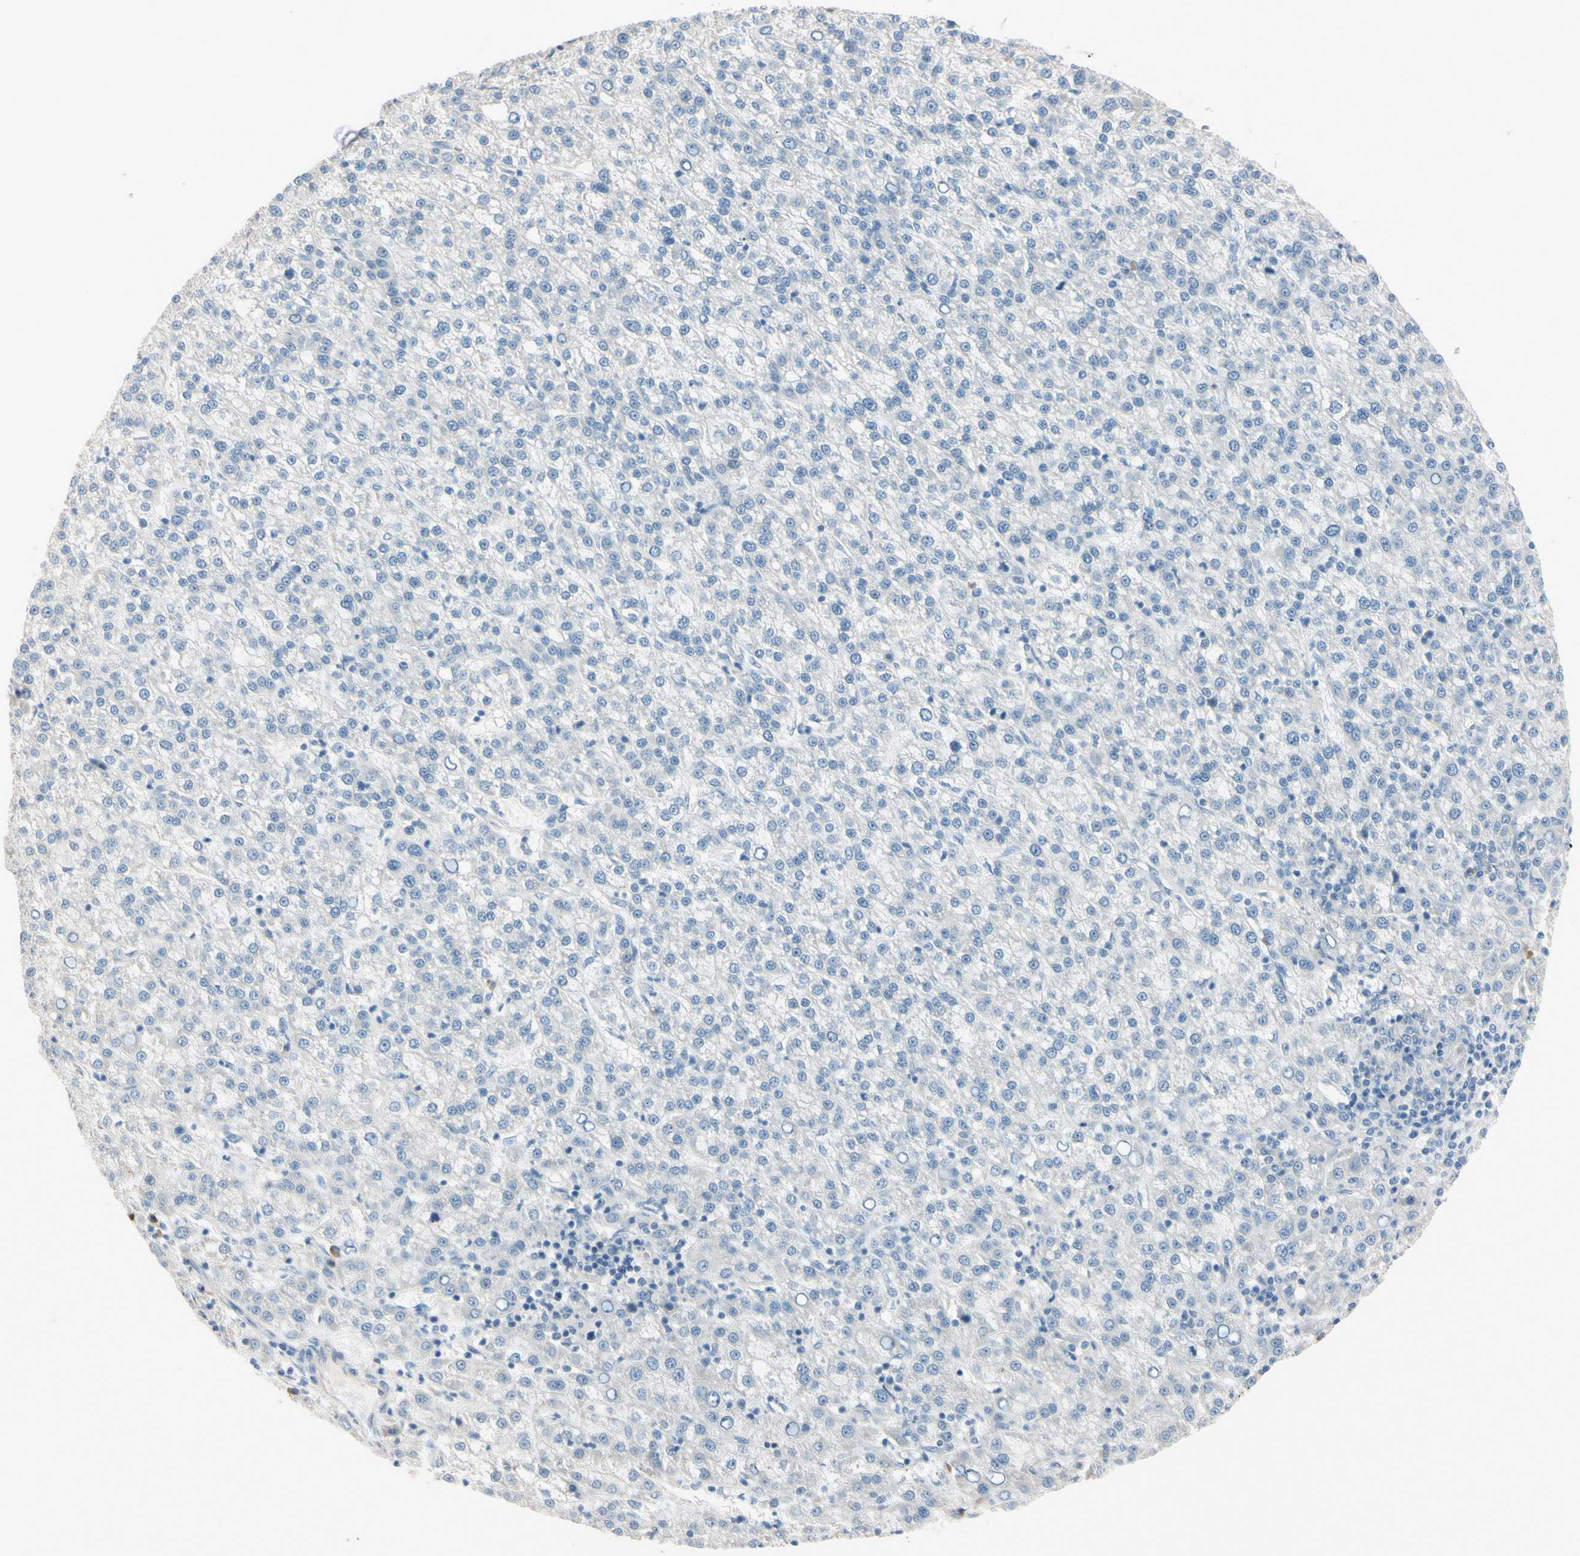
{"staining": {"intensity": "negative", "quantity": "none", "location": "none"}, "tissue": "liver cancer", "cell_type": "Tumor cells", "image_type": "cancer", "snomed": [{"axis": "morphology", "description": "Carcinoma, Hepatocellular, NOS"}, {"axis": "topography", "description": "Liver"}], "caption": "Immunohistochemistry (IHC) histopathology image of liver cancer stained for a protein (brown), which displays no staining in tumor cells. (DAB immunohistochemistry, high magnification).", "gene": "AATK", "patient": {"sex": "female", "age": 58}}